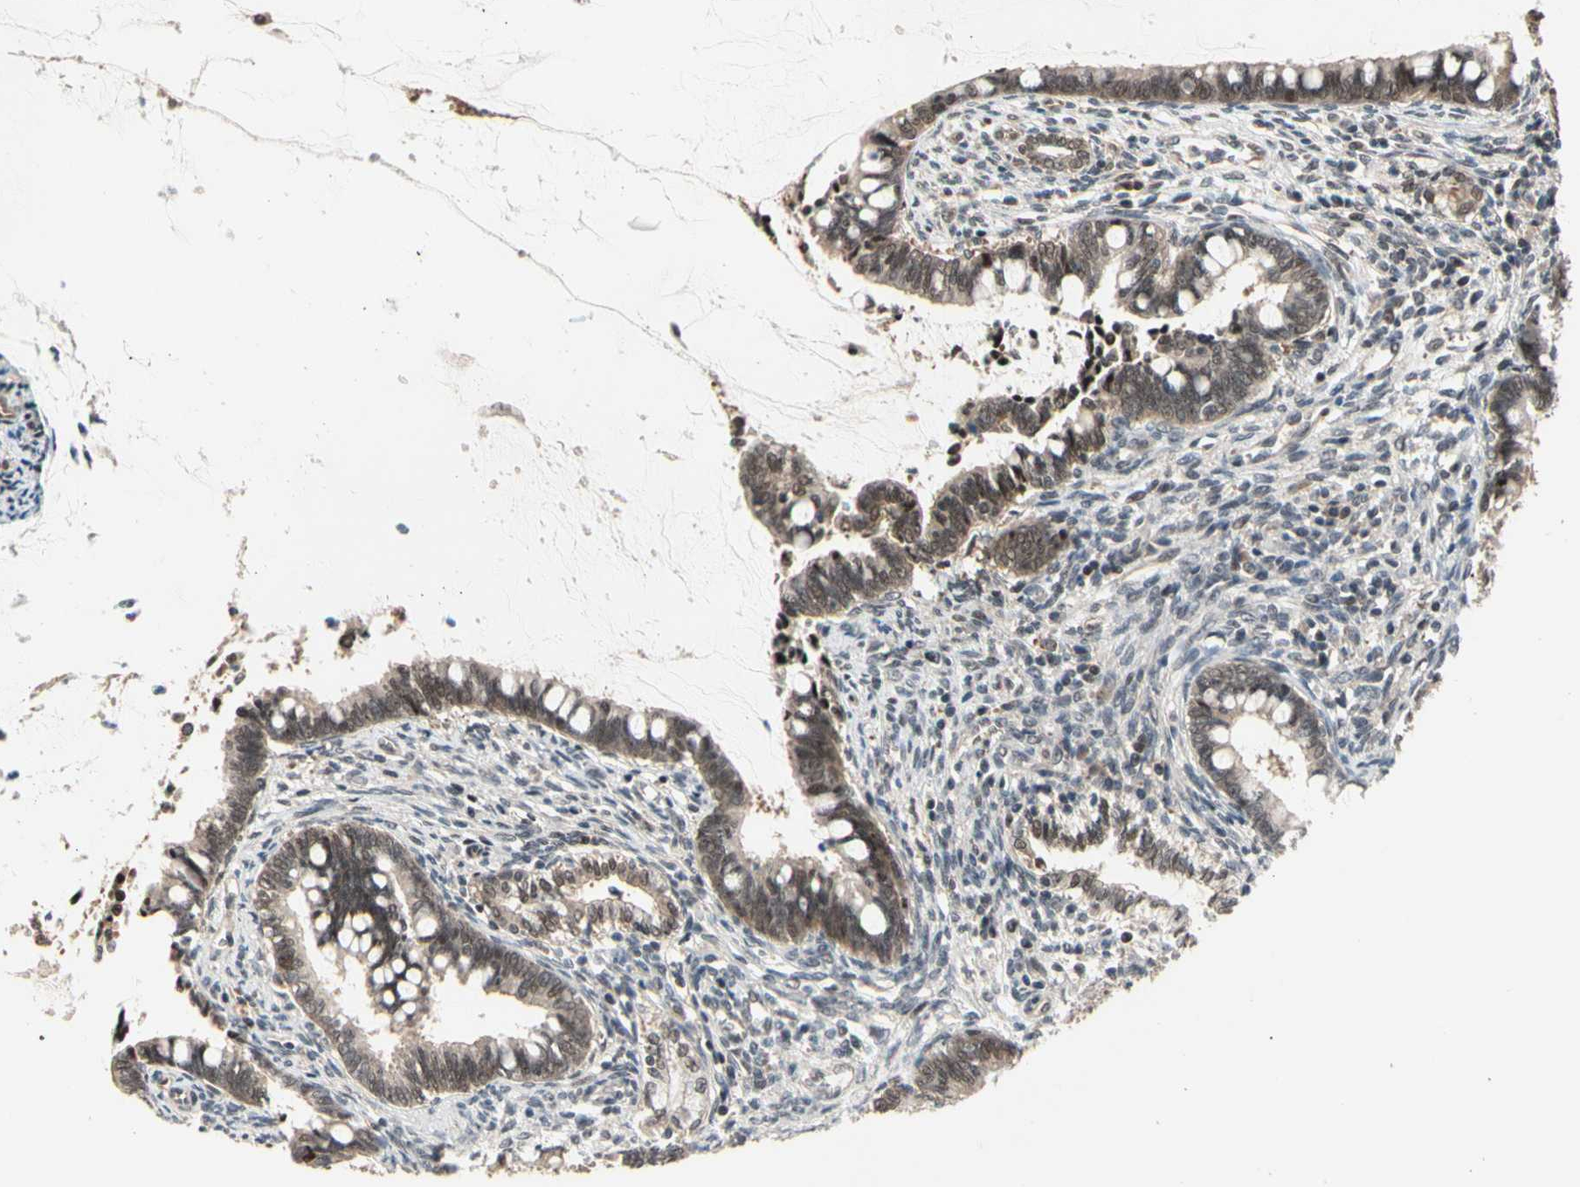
{"staining": {"intensity": "moderate", "quantity": ">75%", "location": "cytoplasmic/membranous,nuclear"}, "tissue": "cervical cancer", "cell_type": "Tumor cells", "image_type": "cancer", "snomed": [{"axis": "morphology", "description": "Adenocarcinoma, NOS"}, {"axis": "topography", "description": "Cervix"}], "caption": "Protein expression analysis of human cervical adenocarcinoma reveals moderate cytoplasmic/membranous and nuclear staining in about >75% of tumor cells. (DAB = brown stain, brightfield microscopy at high magnification).", "gene": "NGEF", "patient": {"sex": "female", "age": 44}}